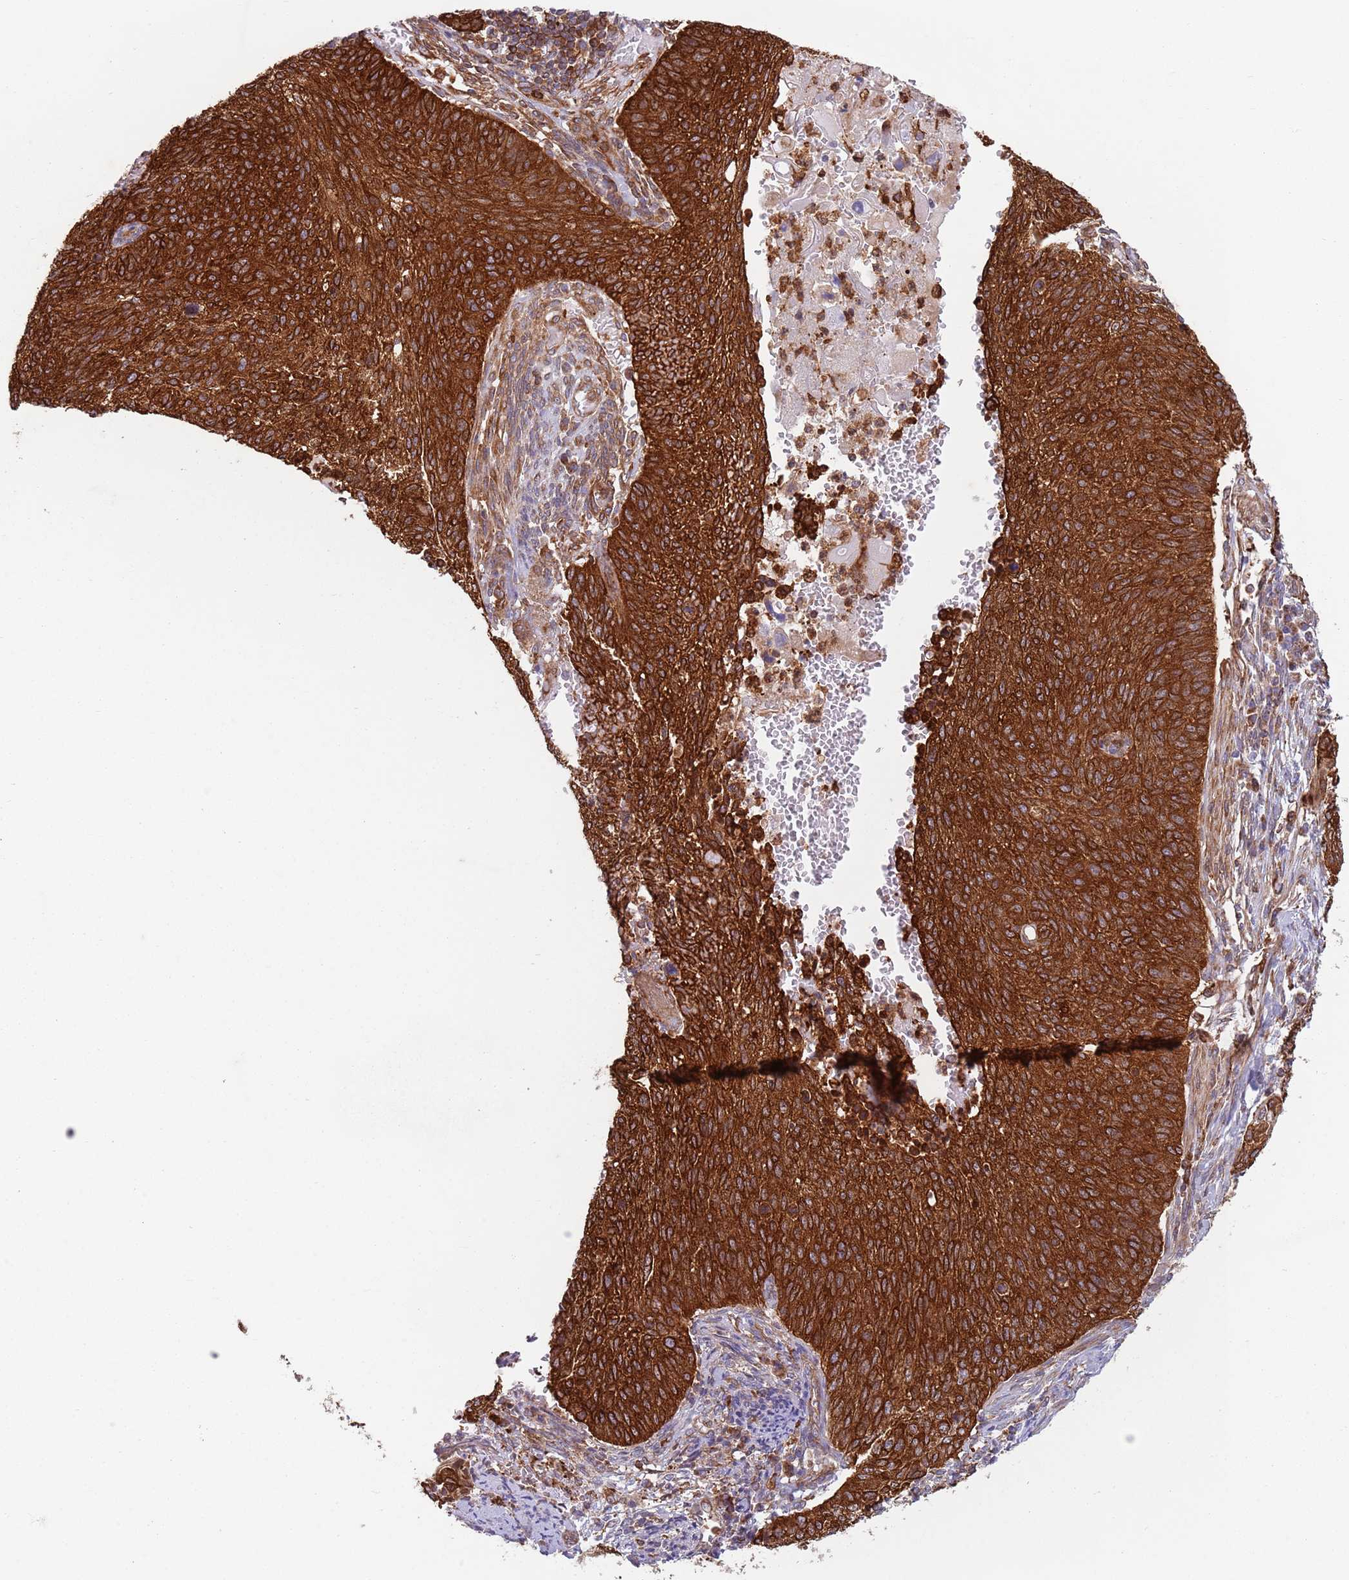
{"staining": {"intensity": "strong", "quantity": ">75%", "location": "cytoplasmic/membranous"}, "tissue": "cervical cancer", "cell_type": "Tumor cells", "image_type": "cancer", "snomed": [{"axis": "morphology", "description": "Squamous cell carcinoma, NOS"}, {"axis": "topography", "description": "Cervix"}], "caption": "High-magnification brightfield microscopy of squamous cell carcinoma (cervical) stained with DAB (brown) and counterstained with hematoxylin (blue). tumor cells exhibit strong cytoplasmic/membranous positivity is appreciated in about>75% of cells.", "gene": "ZMYM5", "patient": {"sex": "female", "age": 70}}